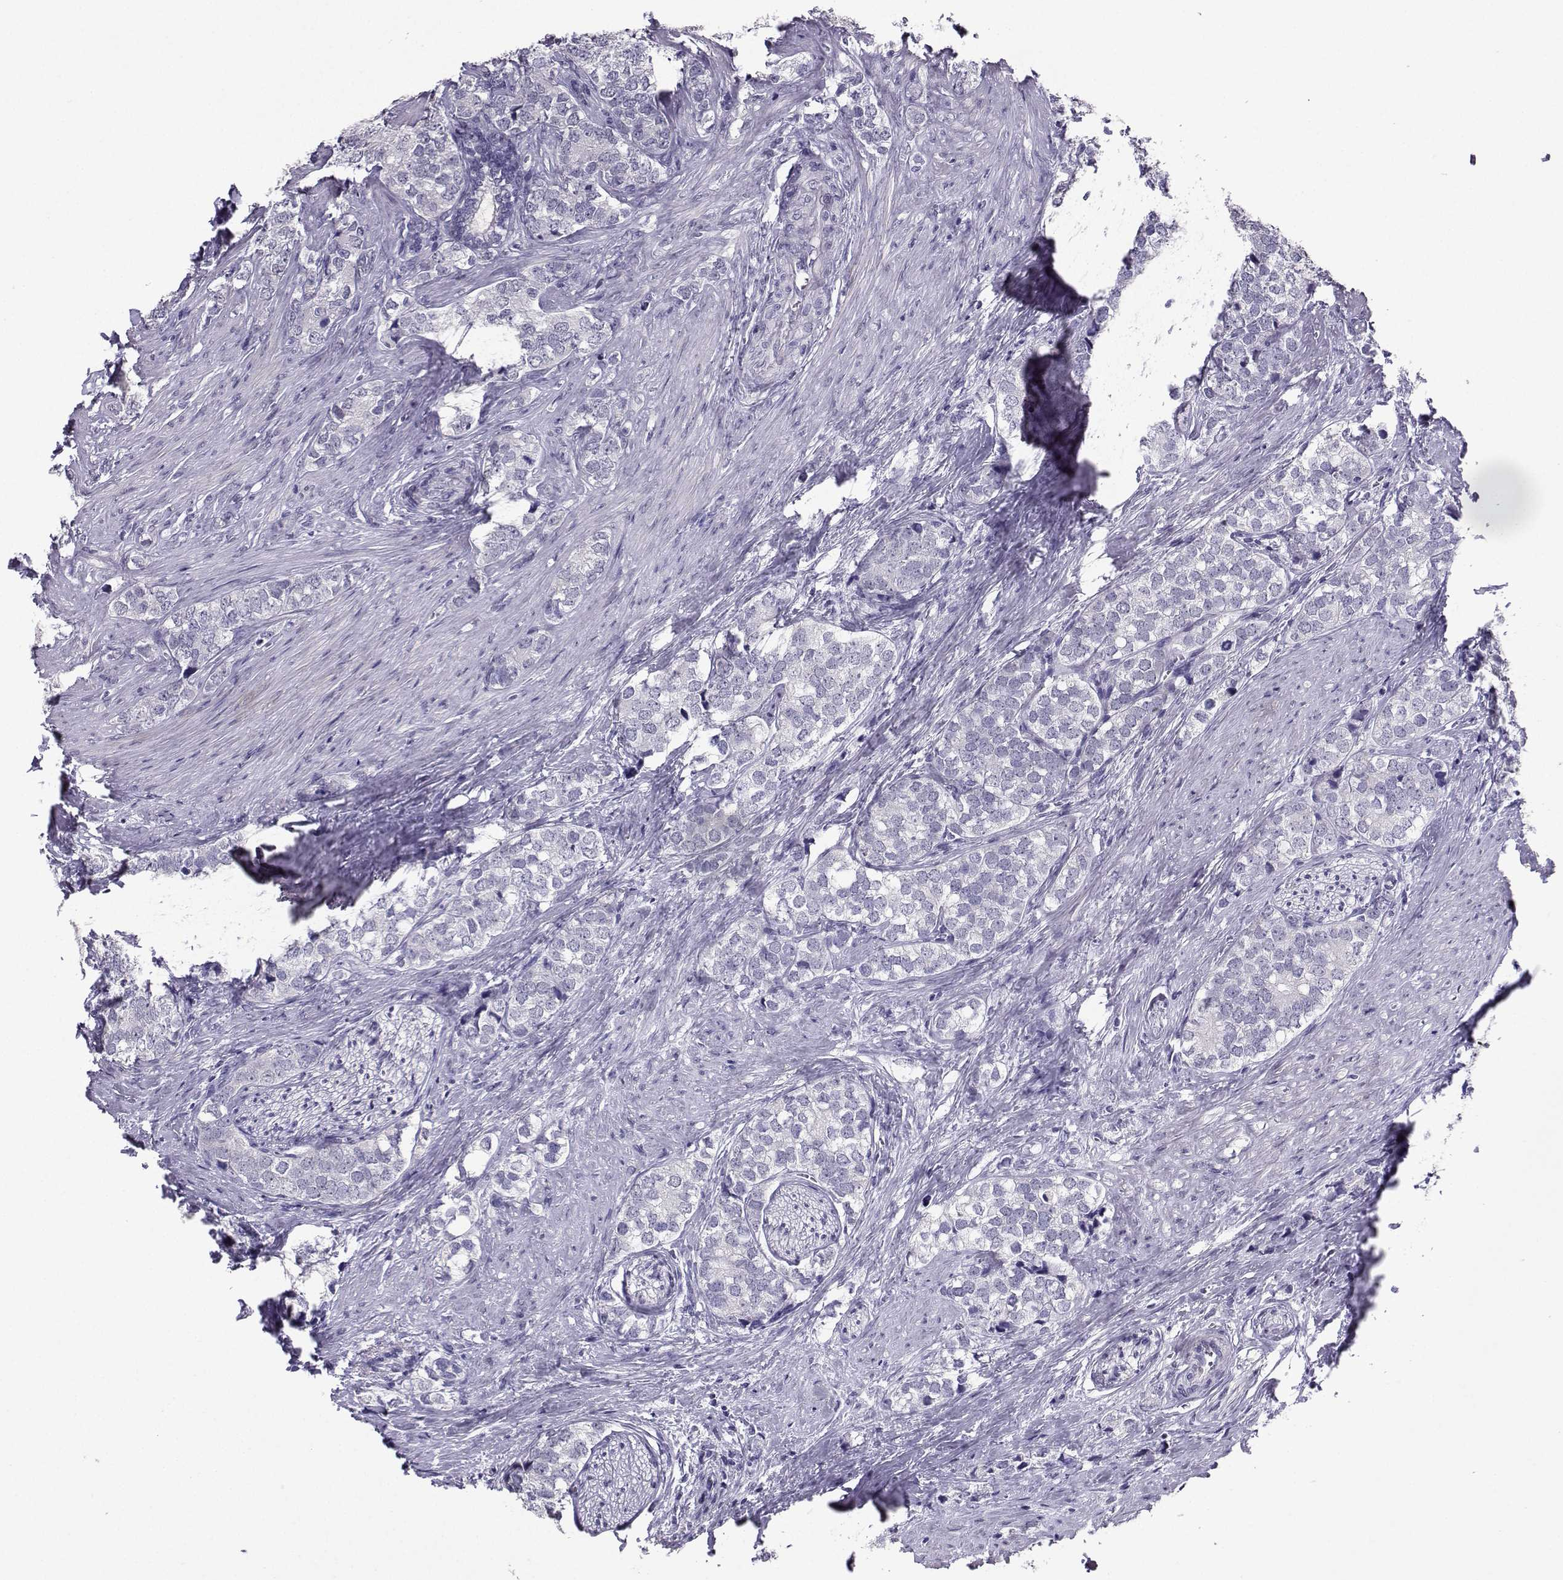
{"staining": {"intensity": "negative", "quantity": "none", "location": "none"}, "tissue": "prostate cancer", "cell_type": "Tumor cells", "image_type": "cancer", "snomed": [{"axis": "morphology", "description": "Adenocarcinoma, NOS"}, {"axis": "topography", "description": "Prostate and seminal vesicle, NOS"}], "caption": "DAB immunohistochemical staining of adenocarcinoma (prostate) displays no significant positivity in tumor cells. Brightfield microscopy of IHC stained with DAB (3,3'-diaminobenzidine) (brown) and hematoxylin (blue), captured at high magnification.", "gene": "CARTPT", "patient": {"sex": "male", "age": 63}}